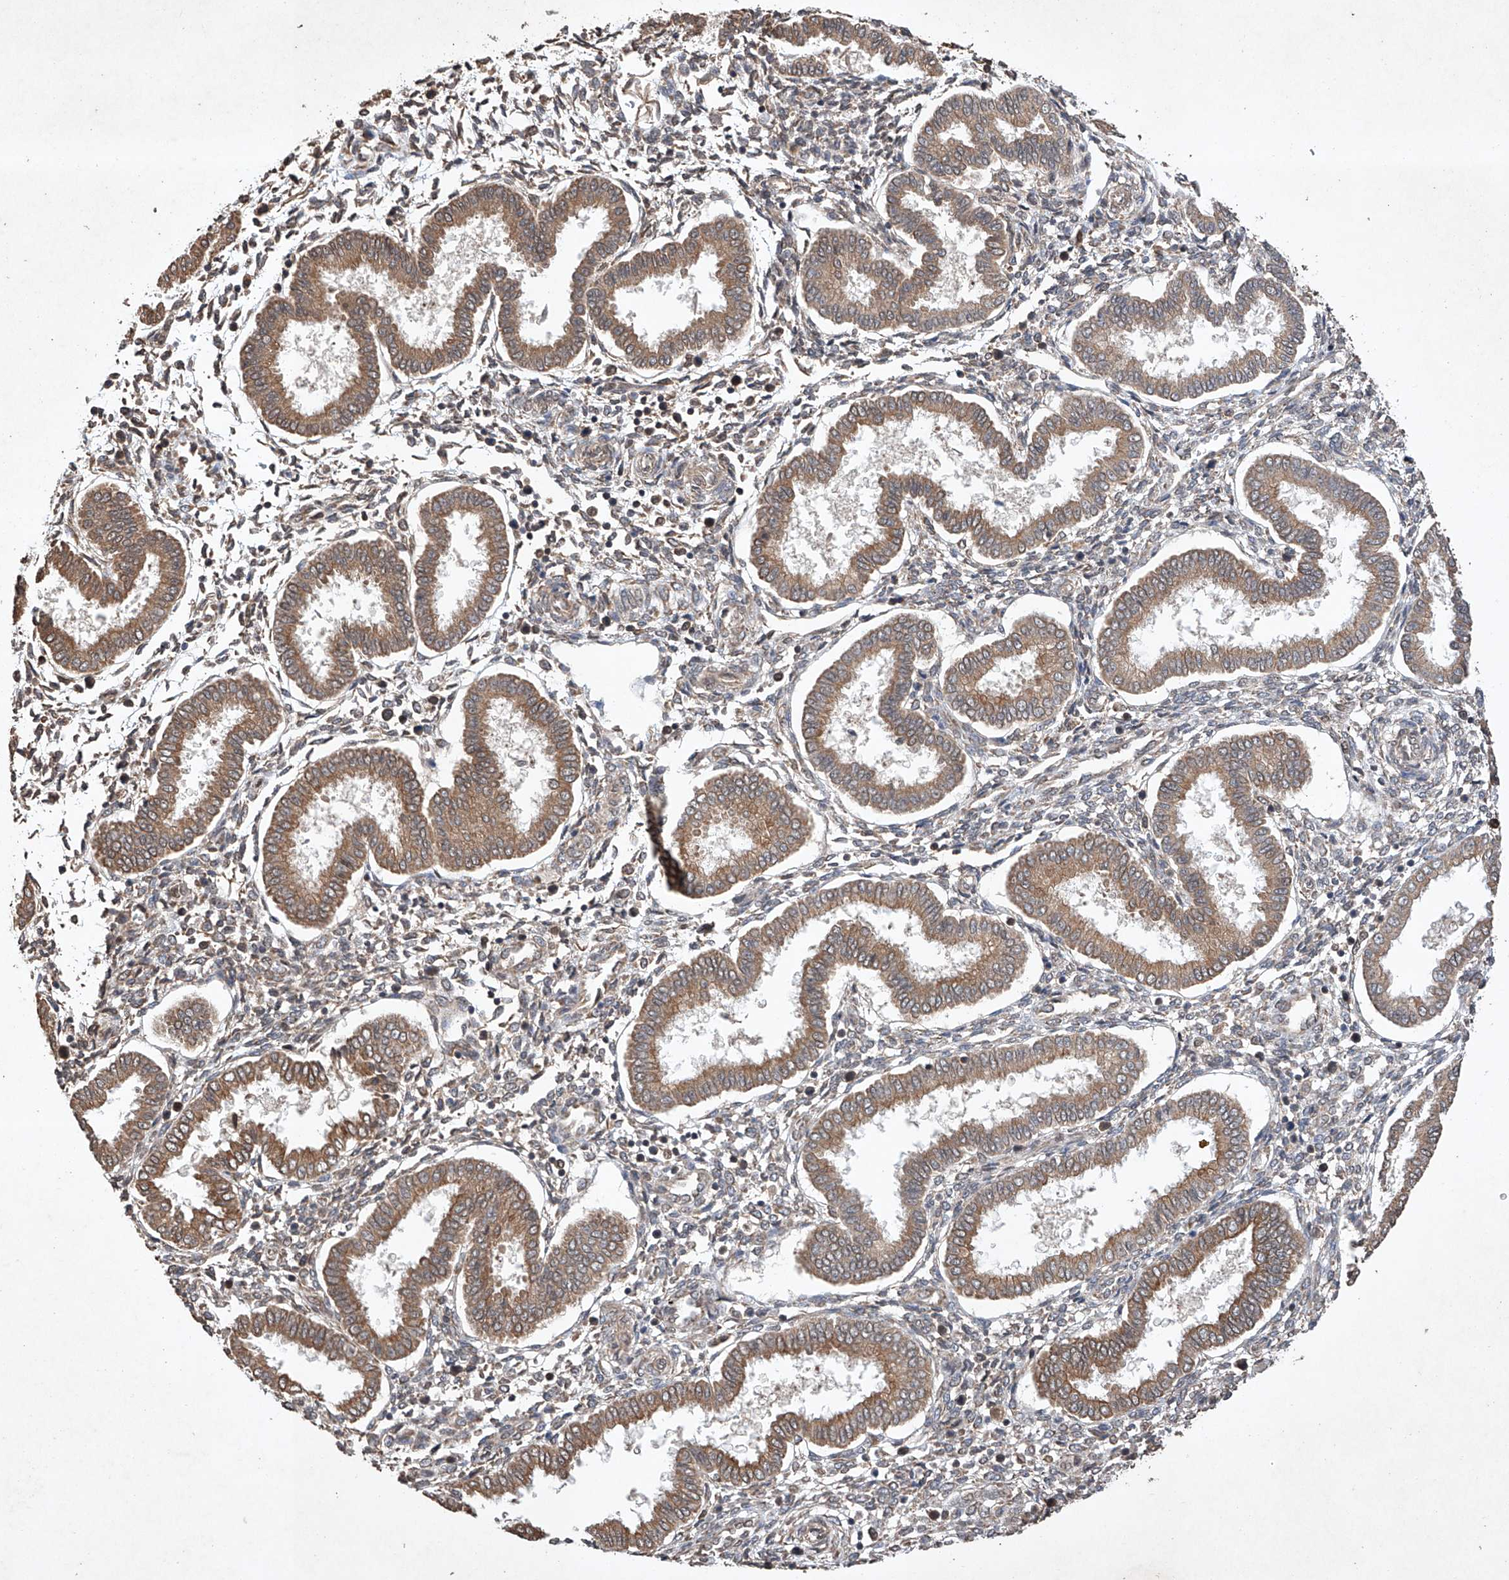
{"staining": {"intensity": "weak", "quantity": "25%-75%", "location": "cytoplasmic/membranous"}, "tissue": "endometrium", "cell_type": "Cells in endometrial stroma", "image_type": "normal", "snomed": [{"axis": "morphology", "description": "Normal tissue, NOS"}, {"axis": "topography", "description": "Endometrium"}], "caption": "IHC (DAB (3,3'-diaminobenzidine)) staining of benign human endometrium exhibits weak cytoplasmic/membranous protein expression in about 25%-75% of cells in endometrial stroma.", "gene": "LURAP1", "patient": {"sex": "female", "age": 24}}